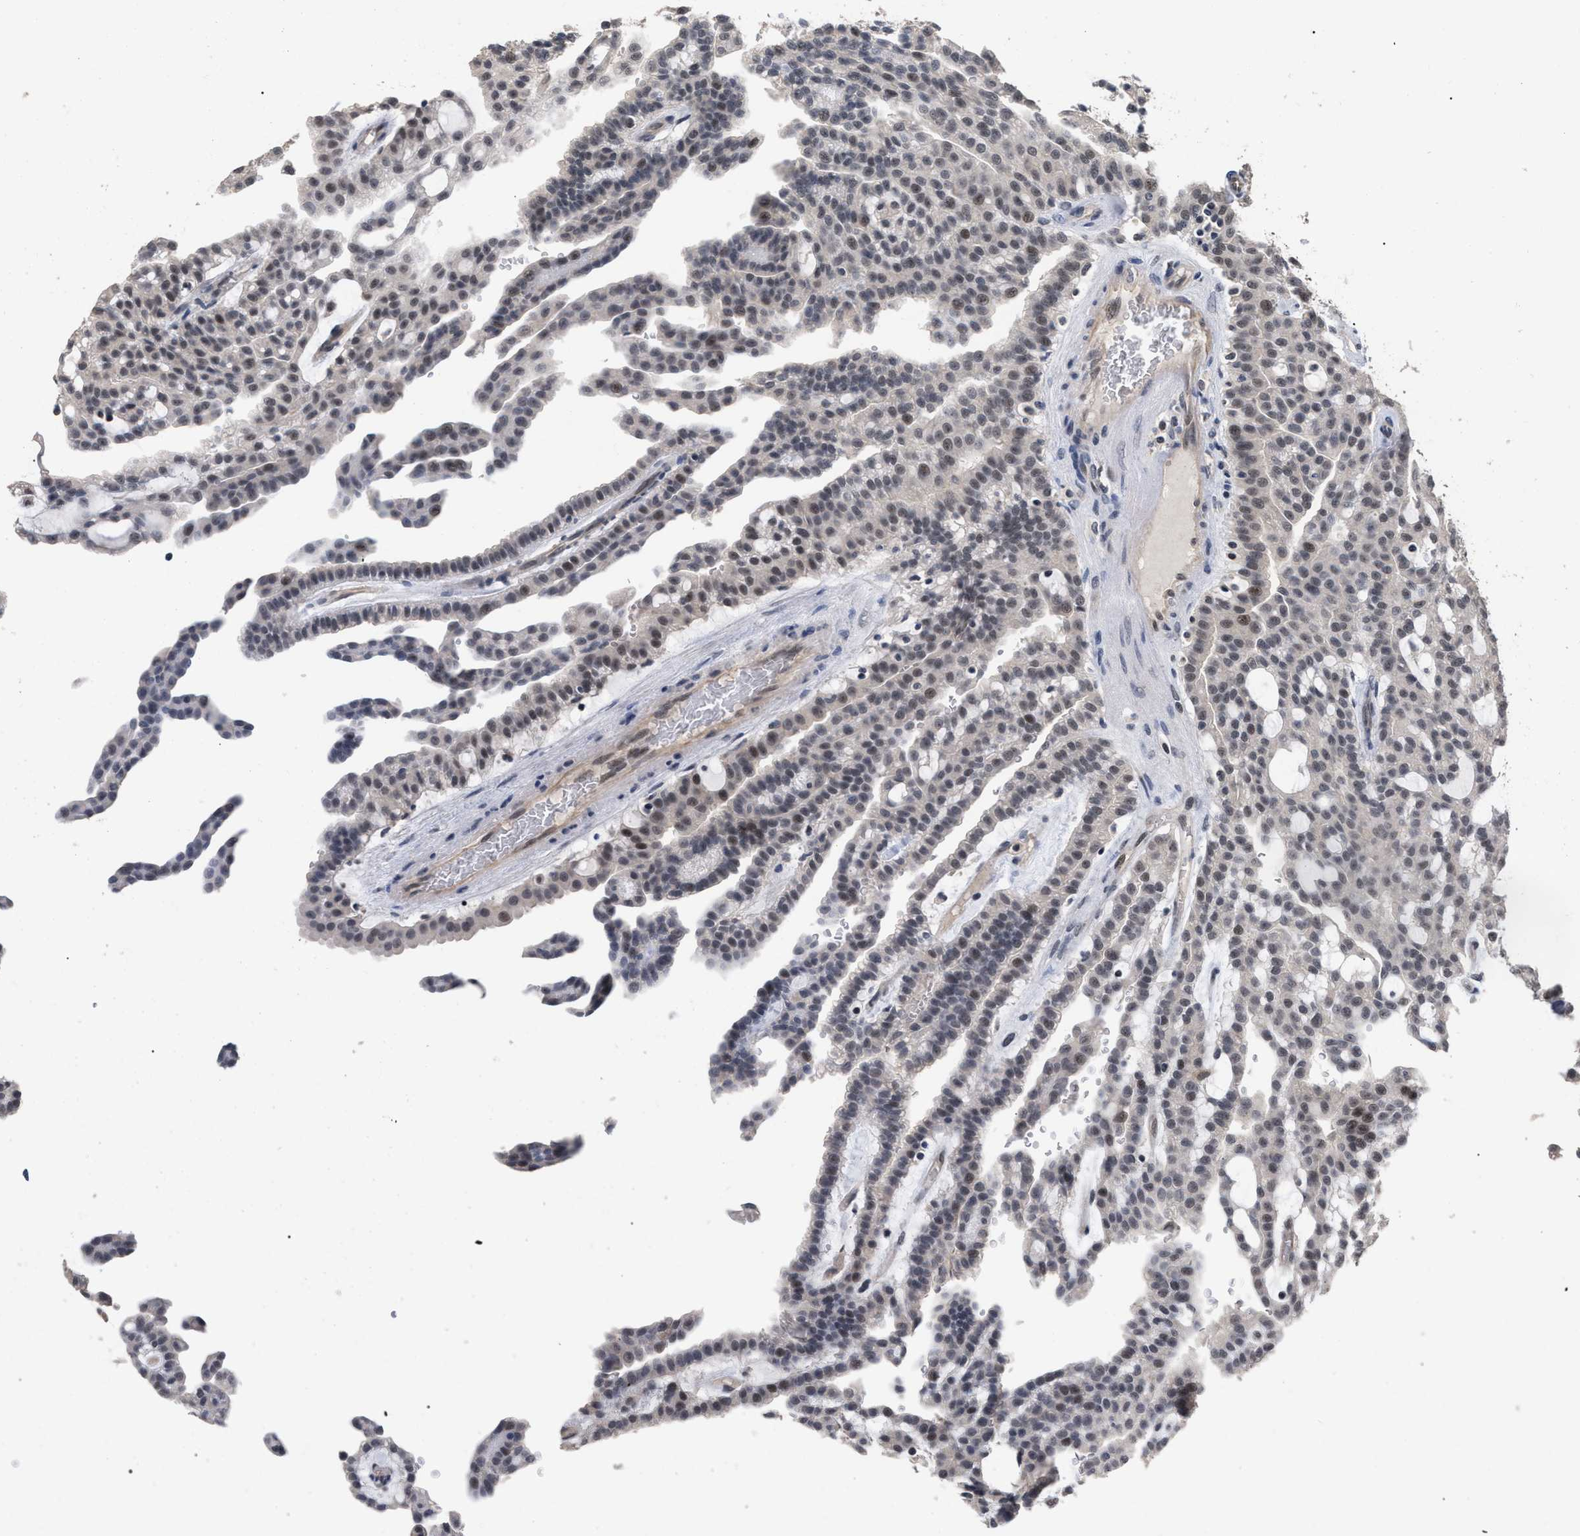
{"staining": {"intensity": "moderate", "quantity": "<25%", "location": "nuclear"}, "tissue": "renal cancer", "cell_type": "Tumor cells", "image_type": "cancer", "snomed": [{"axis": "morphology", "description": "Adenocarcinoma, NOS"}, {"axis": "topography", "description": "Kidney"}], "caption": "Tumor cells exhibit low levels of moderate nuclear staining in approximately <25% of cells in renal adenocarcinoma.", "gene": "JAZF1", "patient": {"sex": "male", "age": 63}}